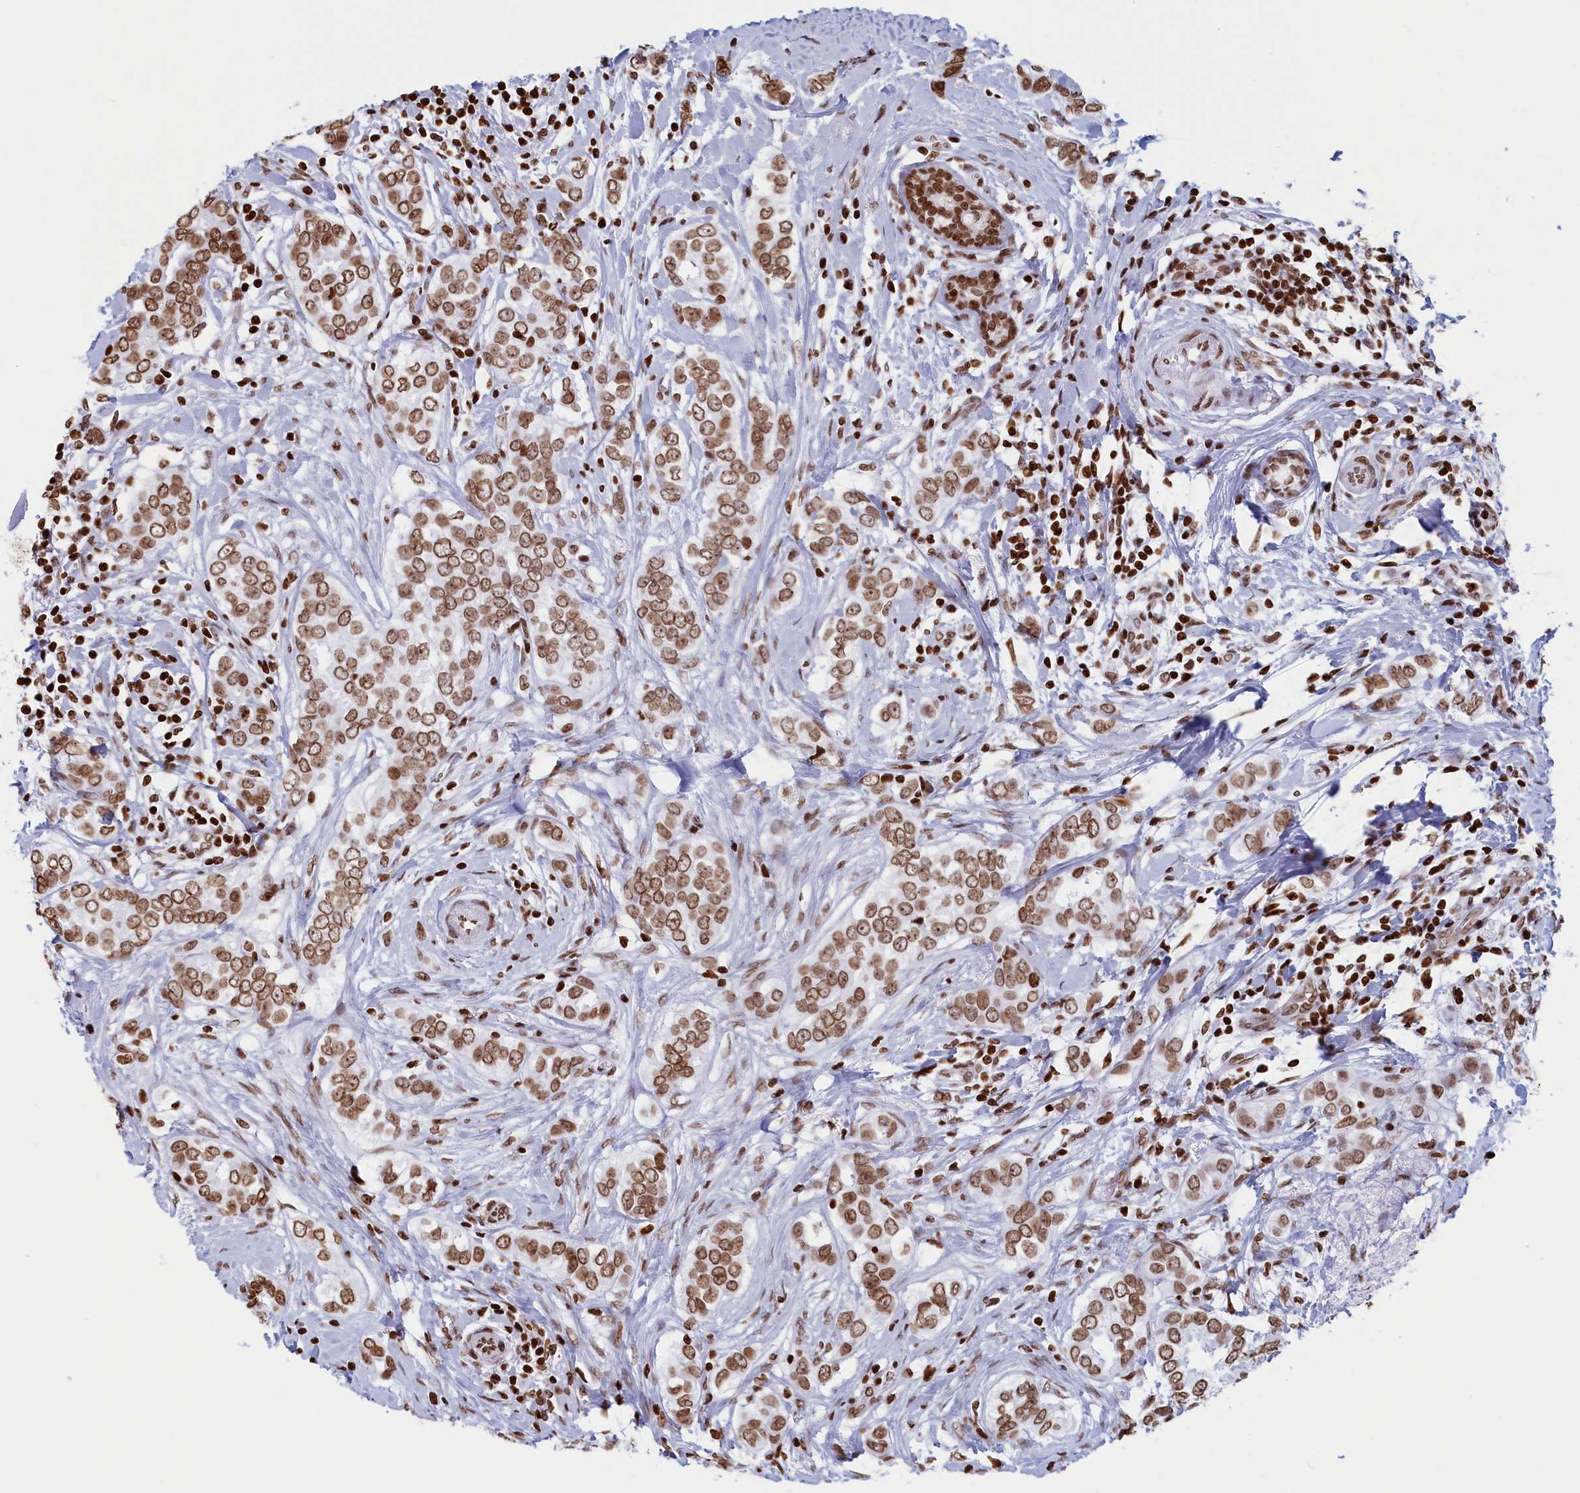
{"staining": {"intensity": "moderate", "quantity": ">75%", "location": "nuclear"}, "tissue": "breast cancer", "cell_type": "Tumor cells", "image_type": "cancer", "snomed": [{"axis": "morphology", "description": "Lobular carcinoma"}, {"axis": "topography", "description": "Breast"}], "caption": "An immunohistochemistry (IHC) histopathology image of neoplastic tissue is shown. Protein staining in brown shows moderate nuclear positivity in breast lobular carcinoma within tumor cells.", "gene": "APOBEC3A", "patient": {"sex": "female", "age": 51}}